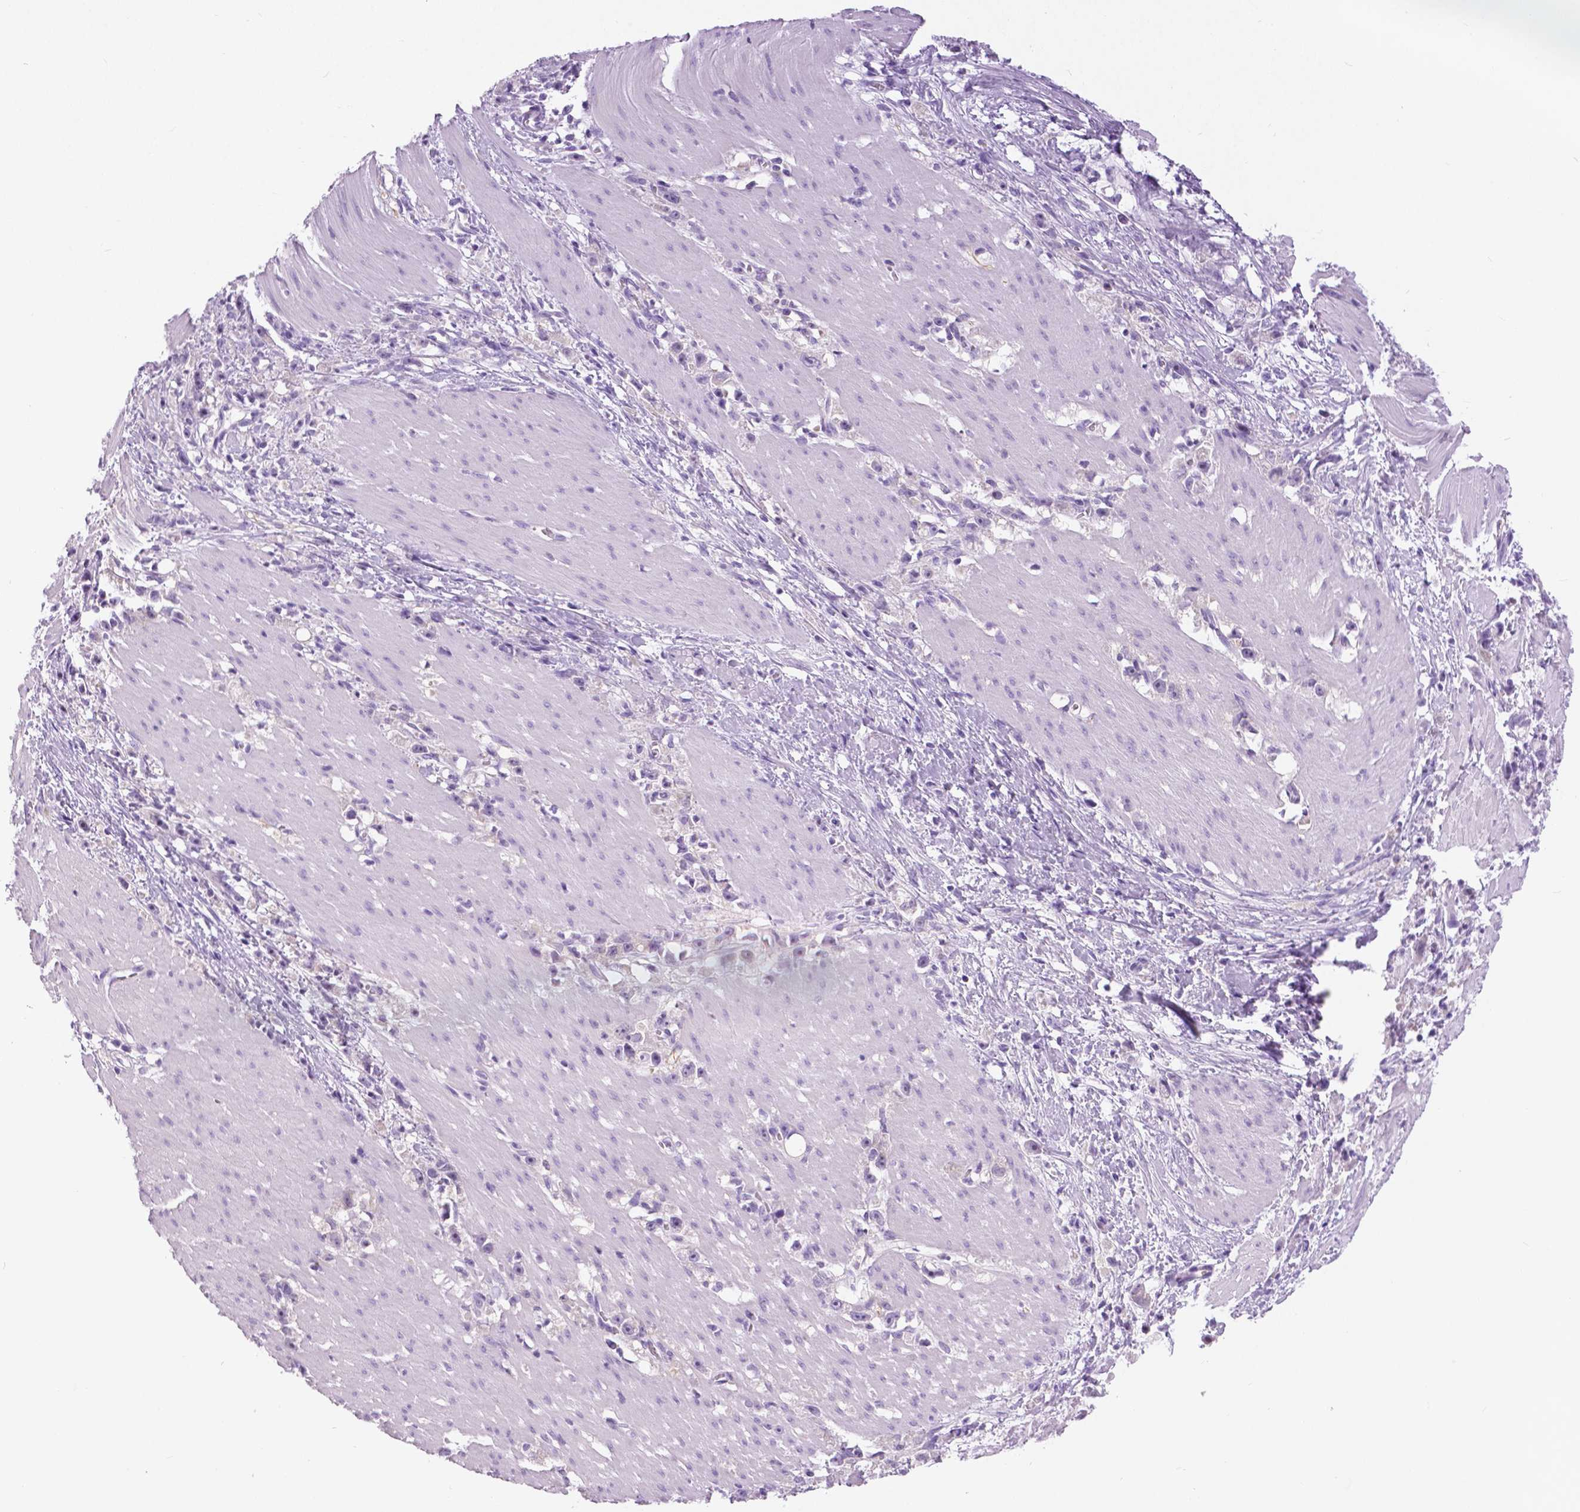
{"staining": {"intensity": "negative", "quantity": "none", "location": "none"}, "tissue": "stomach cancer", "cell_type": "Tumor cells", "image_type": "cancer", "snomed": [{"axis": "morphology", "description": "Adenocarcinoma, NOS"}, {"axis": "topography", "description": "Stomach"}], "caption": "Immunohistochemistry image of neoplastic tissue: stomach cancer stained with DAB reveals no significant protein staining in tumor cells. Brightfield microscopy of immunohistochemistry (IHC) stained with DAB (3,3'-diaminobenzidine) (brown) and hematoxylin (blue), captured at high magnification.", "gene": "TP53TG5", "patient": {"sex": "female", "age": 59}}